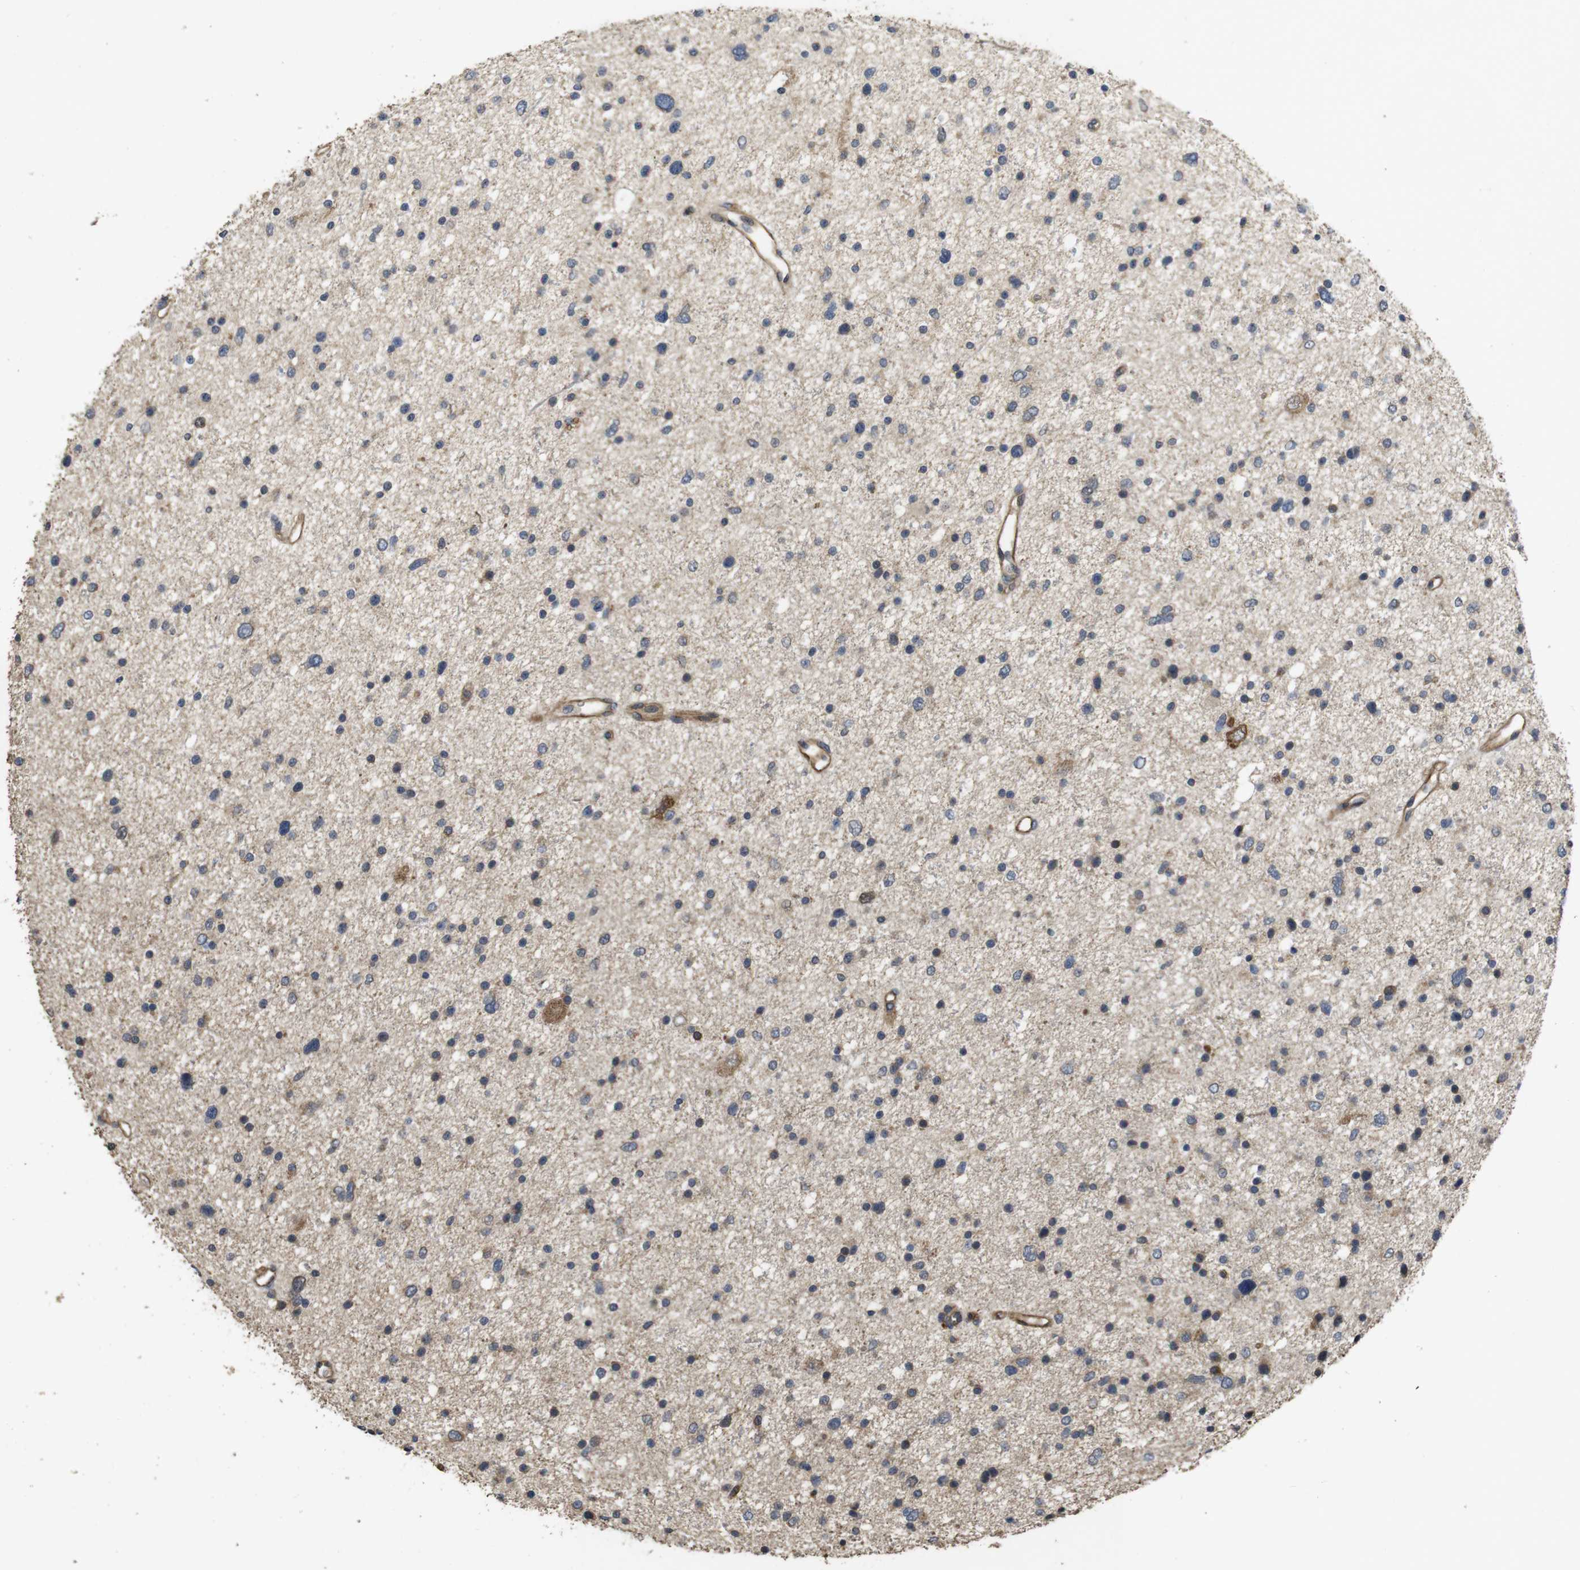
{"staining": {"intensity": "negative", "quantity": "none", "location": "none"}, "tissue": "glioma", "cell_type": "Tumor cells", "image_type": "cancer", "snomed": [{"axis": "morphology", "description": "Glioma, malignant, Low grade"}, {"axis": "topography", "description": "Brain"}], "caption": "This is an IHC image of human malignant glioma (low-grade). There is no positivity in tumor cells.", "gene": "PCDHB10", "patient": {"sex": "female", "age": 37}}